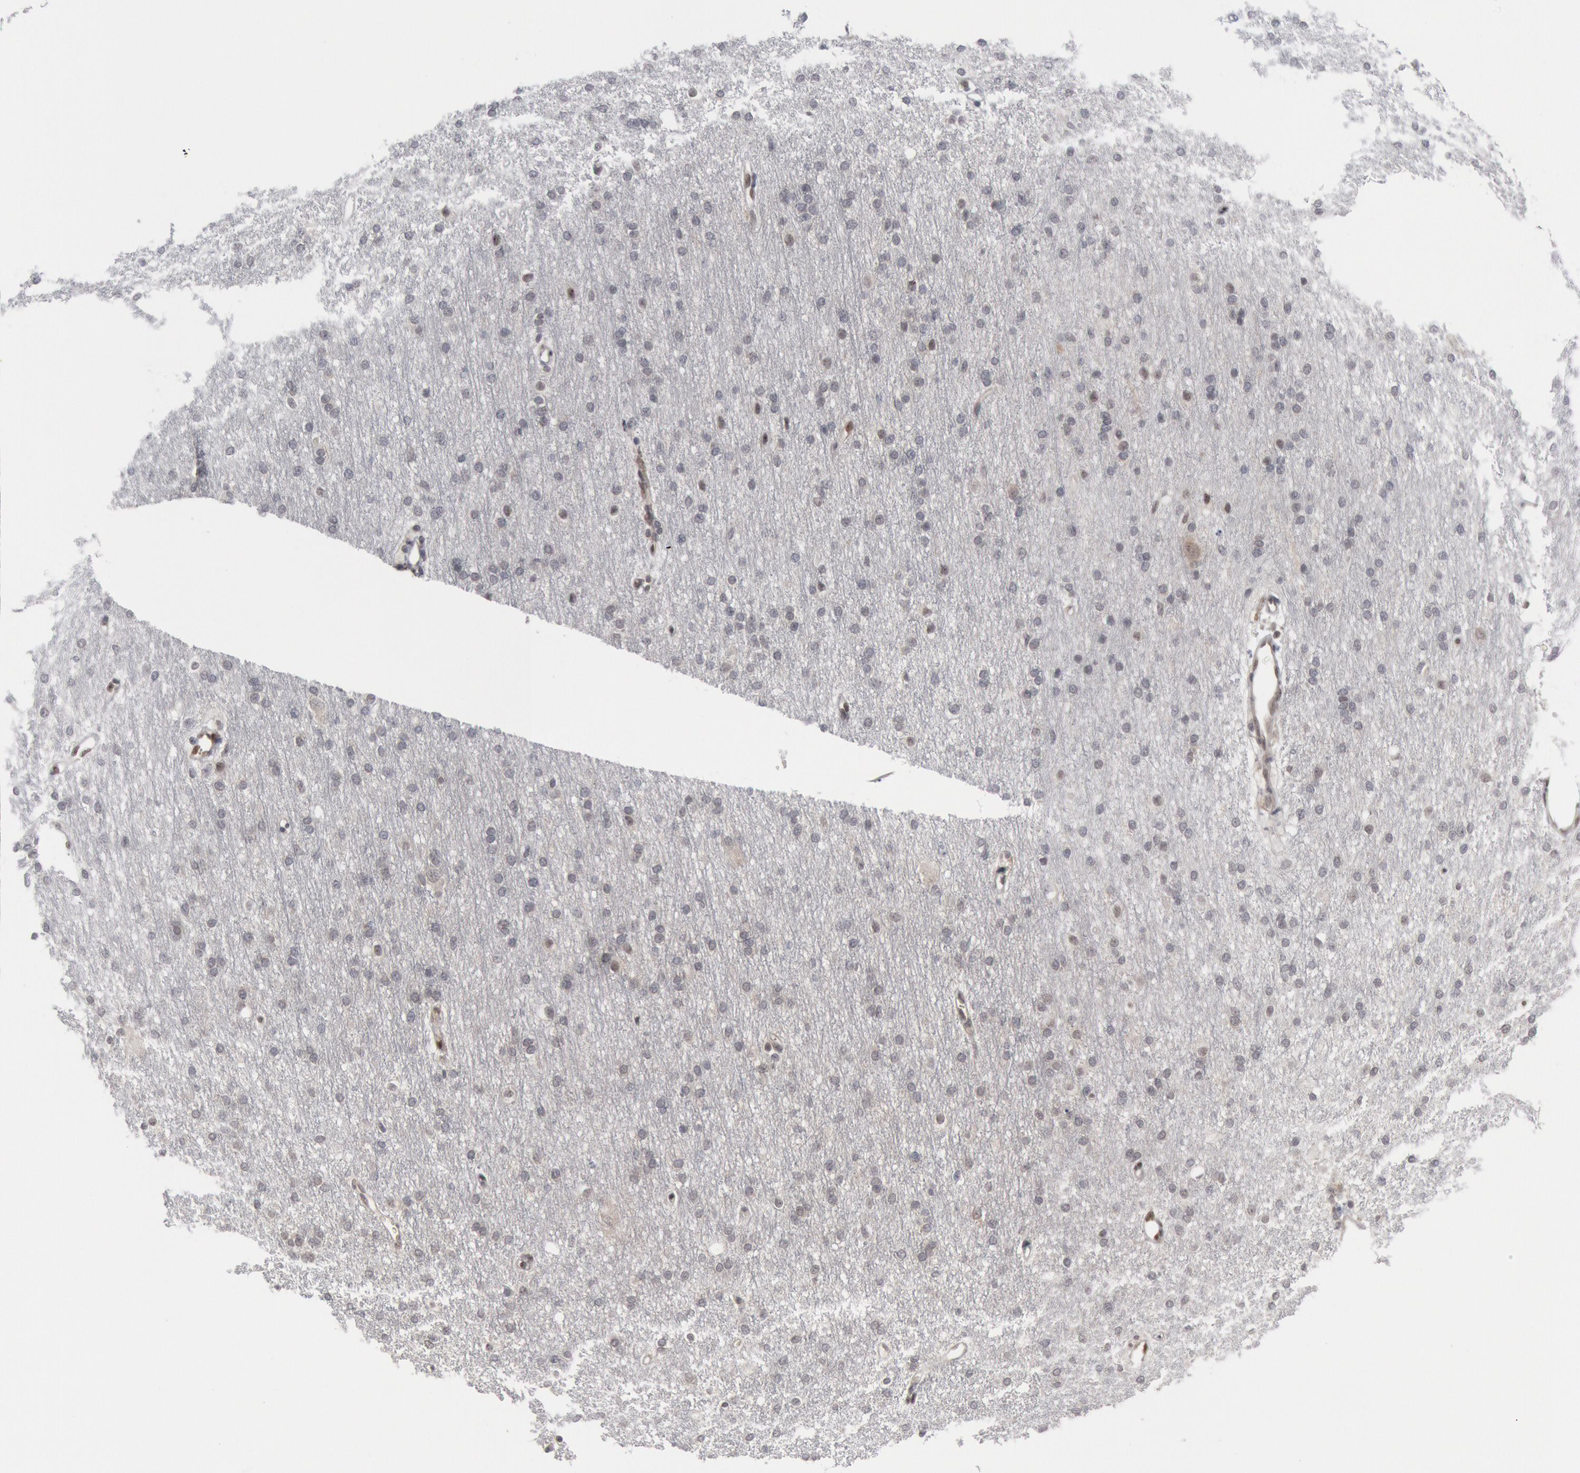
{"staining": {"intensity": "weak", "quantity": "25%-75%", "location": "nuclear"}, "tissue": "cerebral cortex", "cell_type": "Endothelial cells", "image_type": "normal", "snomed": [{"axis": "morphology", "description": "Normal tissue, NOS"}, {"axis": "morphology", "description": "Inflammation, NOS"}, {"axis": "topography", "description": "Cerebral cortex"}], "caption": "This is a photomicrograph of IHC staining of normal cerebral cortex, which shows weak positivity in the nuclear of endothelial cells.", "gene": "FOXO1", "patient": {"sex": "male", "age": 6}}